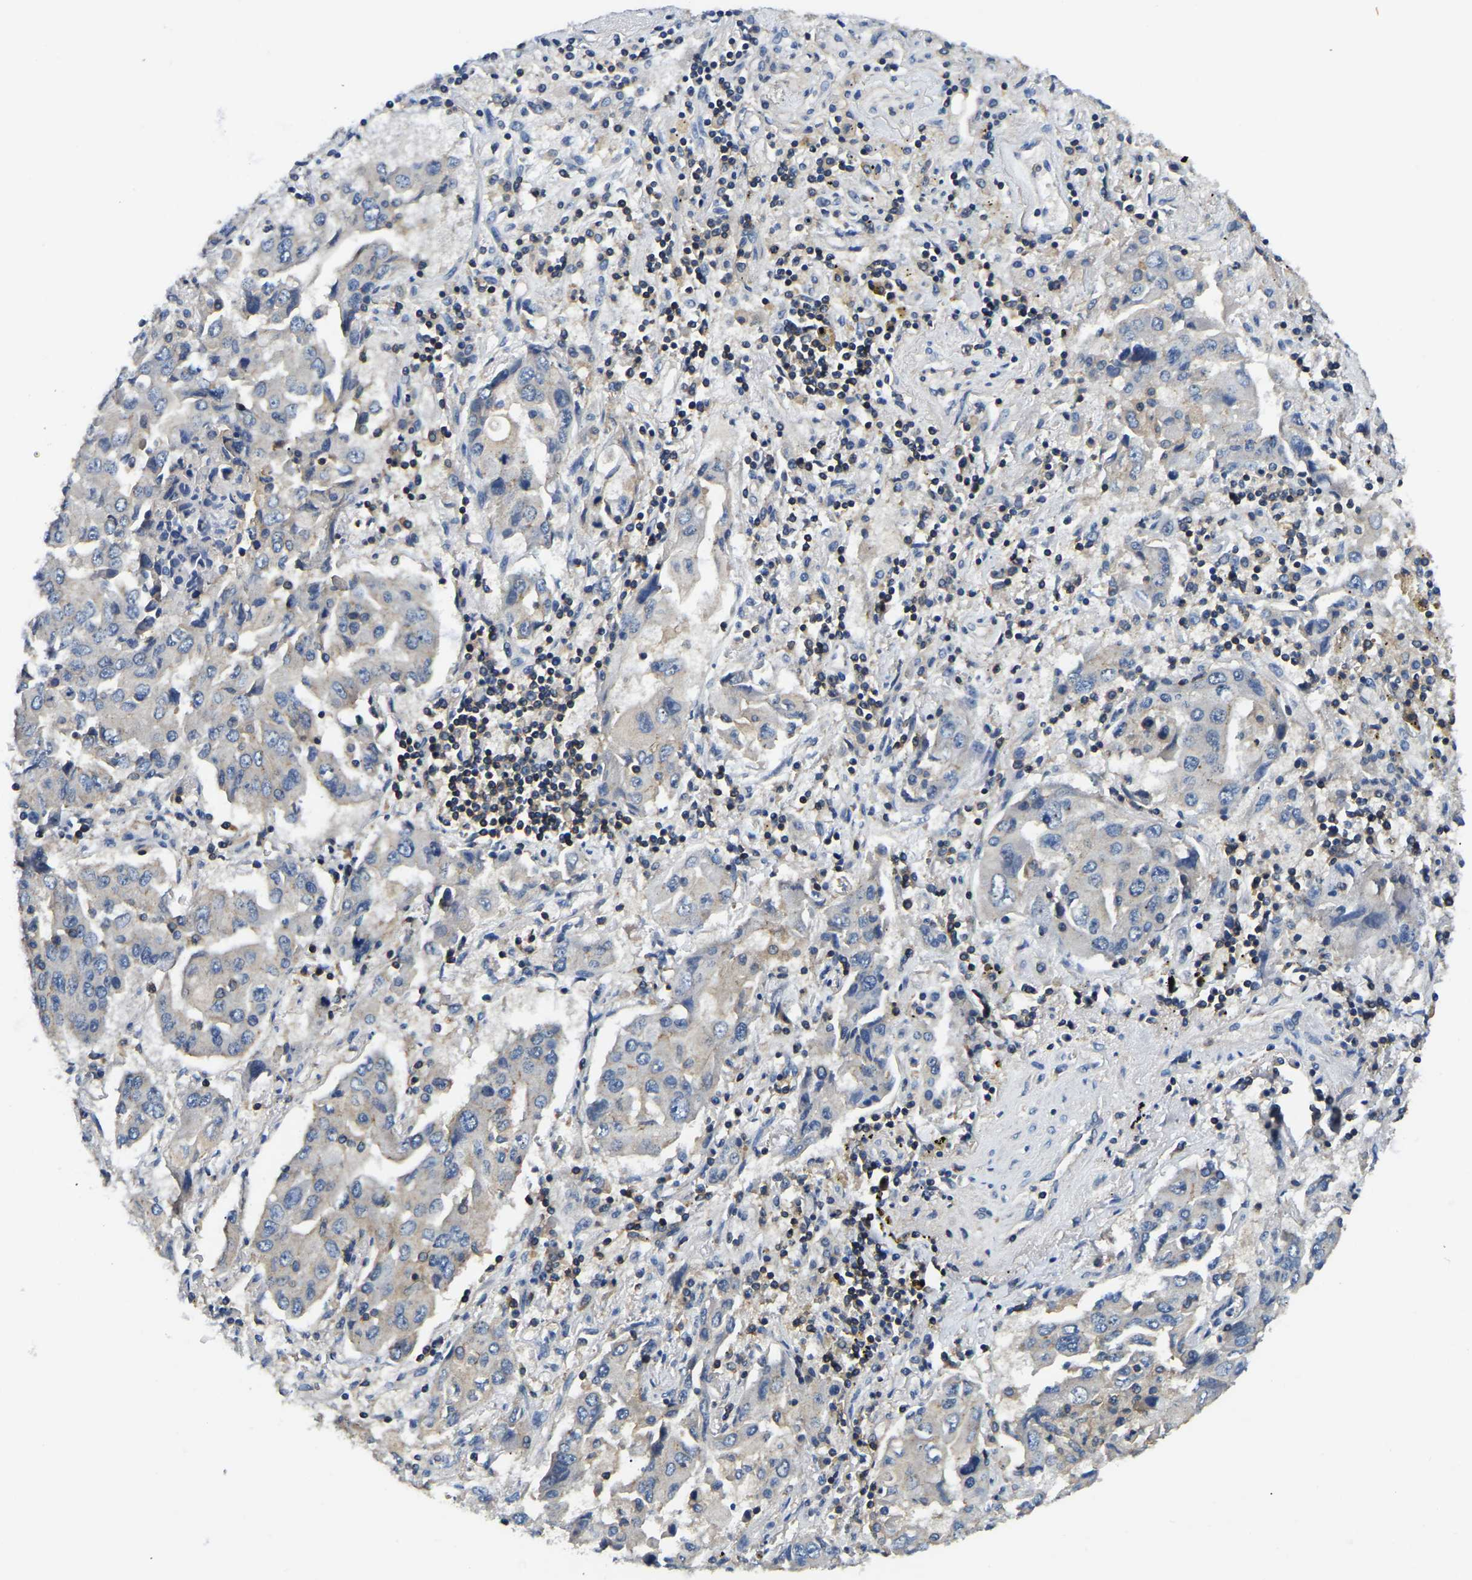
{"staining": {"intensity": "negative", "quantity": "none", "location": "none"}, "tissue": "lung cancer", "cell_type": "Tumor cells", "image_type": "cancer", "snomed": [{"axis": "morphology", "description": "Adenocarcinoma, NOS"}, {"axis": "topography", "description": "Lung"}], "caption": "The immunohistochemistry (IHC) micrograph has no significant staining in tumor cells of lung cancer tissue.", "gene": "SMPD2", "patient": {"sex": "female", "age": 65}}